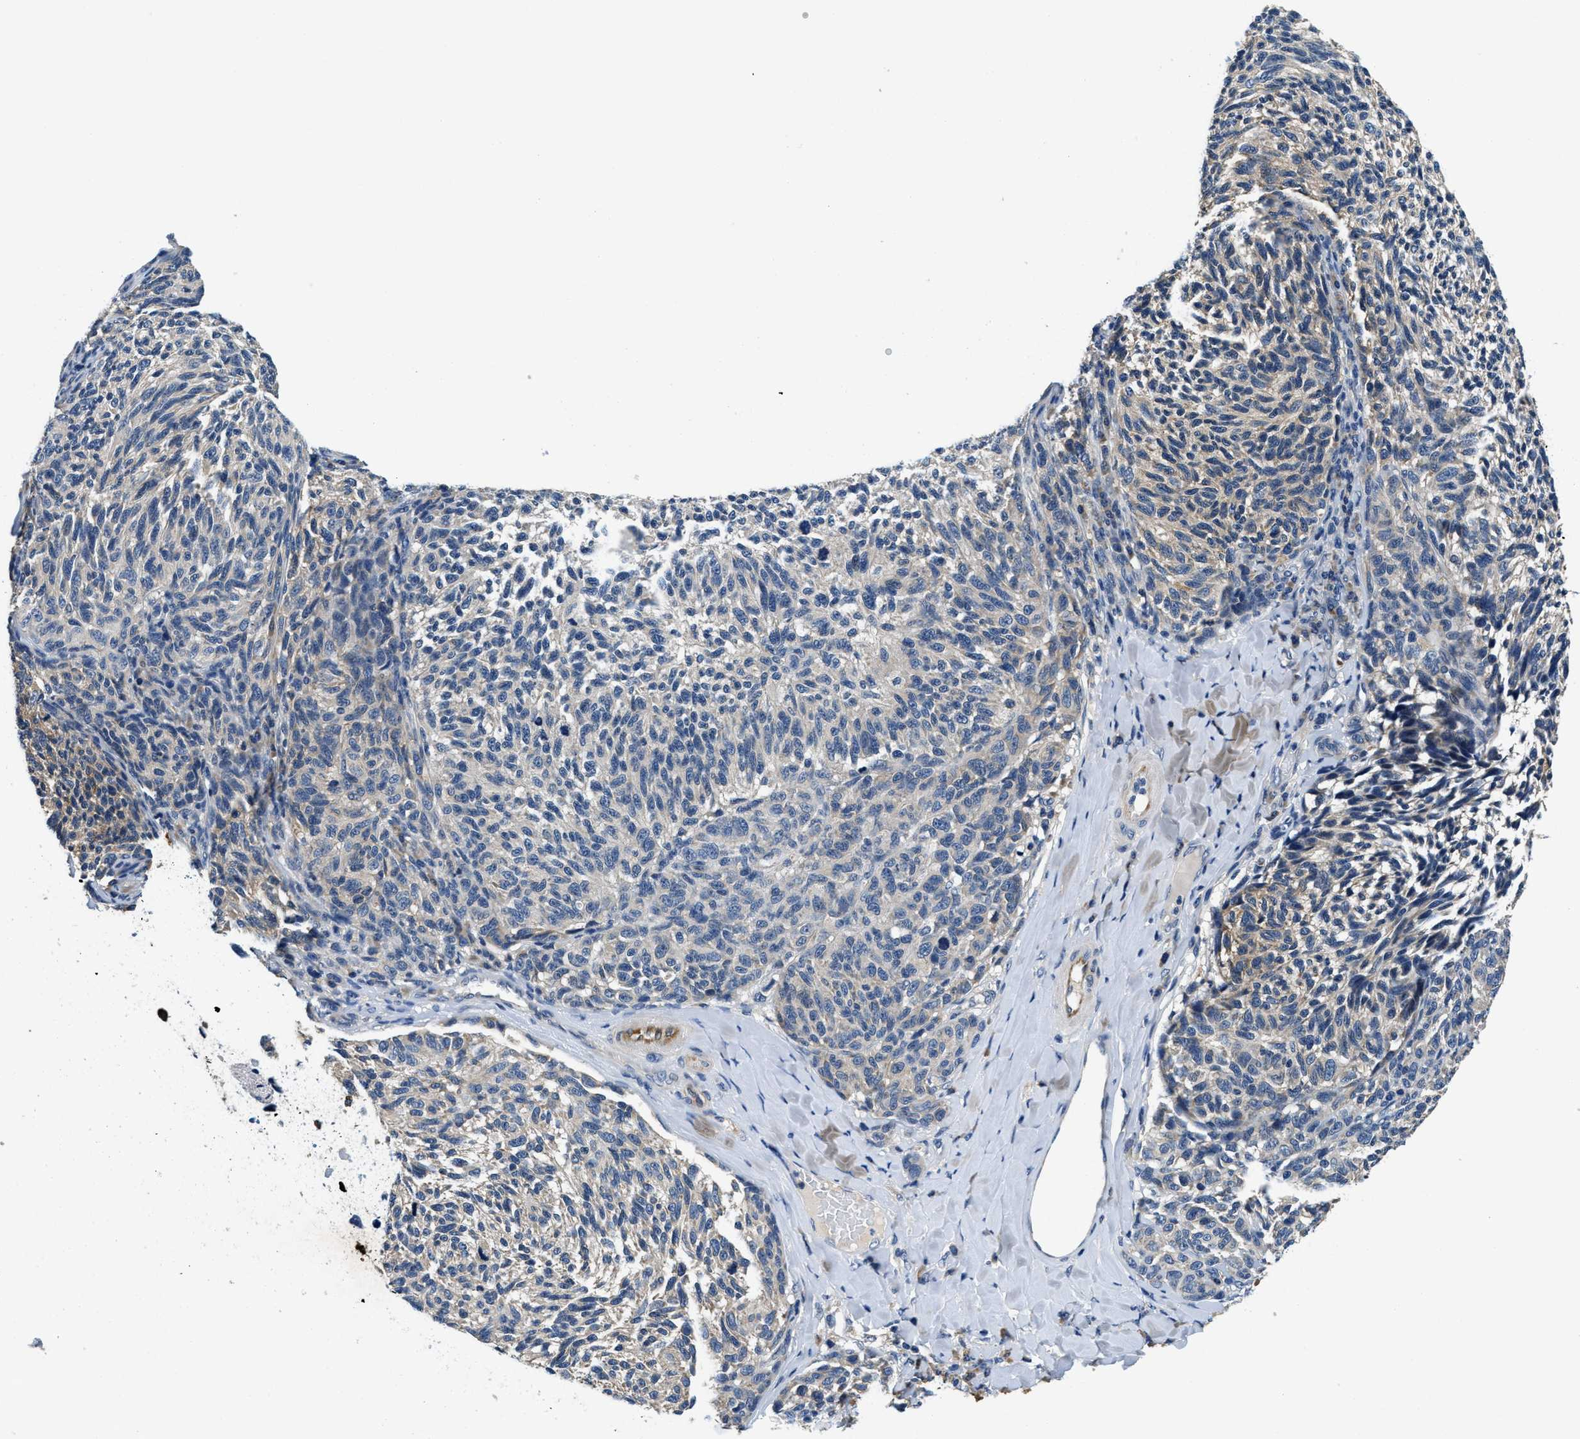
{"staining": {"intensity": "weak", "quantity": "<25%", "location": "cytoplasmic/membranous"}, "tissue": "melanoma", "cell_type": "Tumor cells", "image_type": "cancer", "snomed": [{"axis": "morphology", "description": "Malignant melanoma, NOS"}, {"axis": "topography", "description": "Skin"}], "caption": "A photomicrograph of melanoma stained for a protein shows no brown staining in tumor cells. Nuclei are stained in blue.", "gene": "ALDH3A2", "patient": {"sex": "female", "age": 73}}